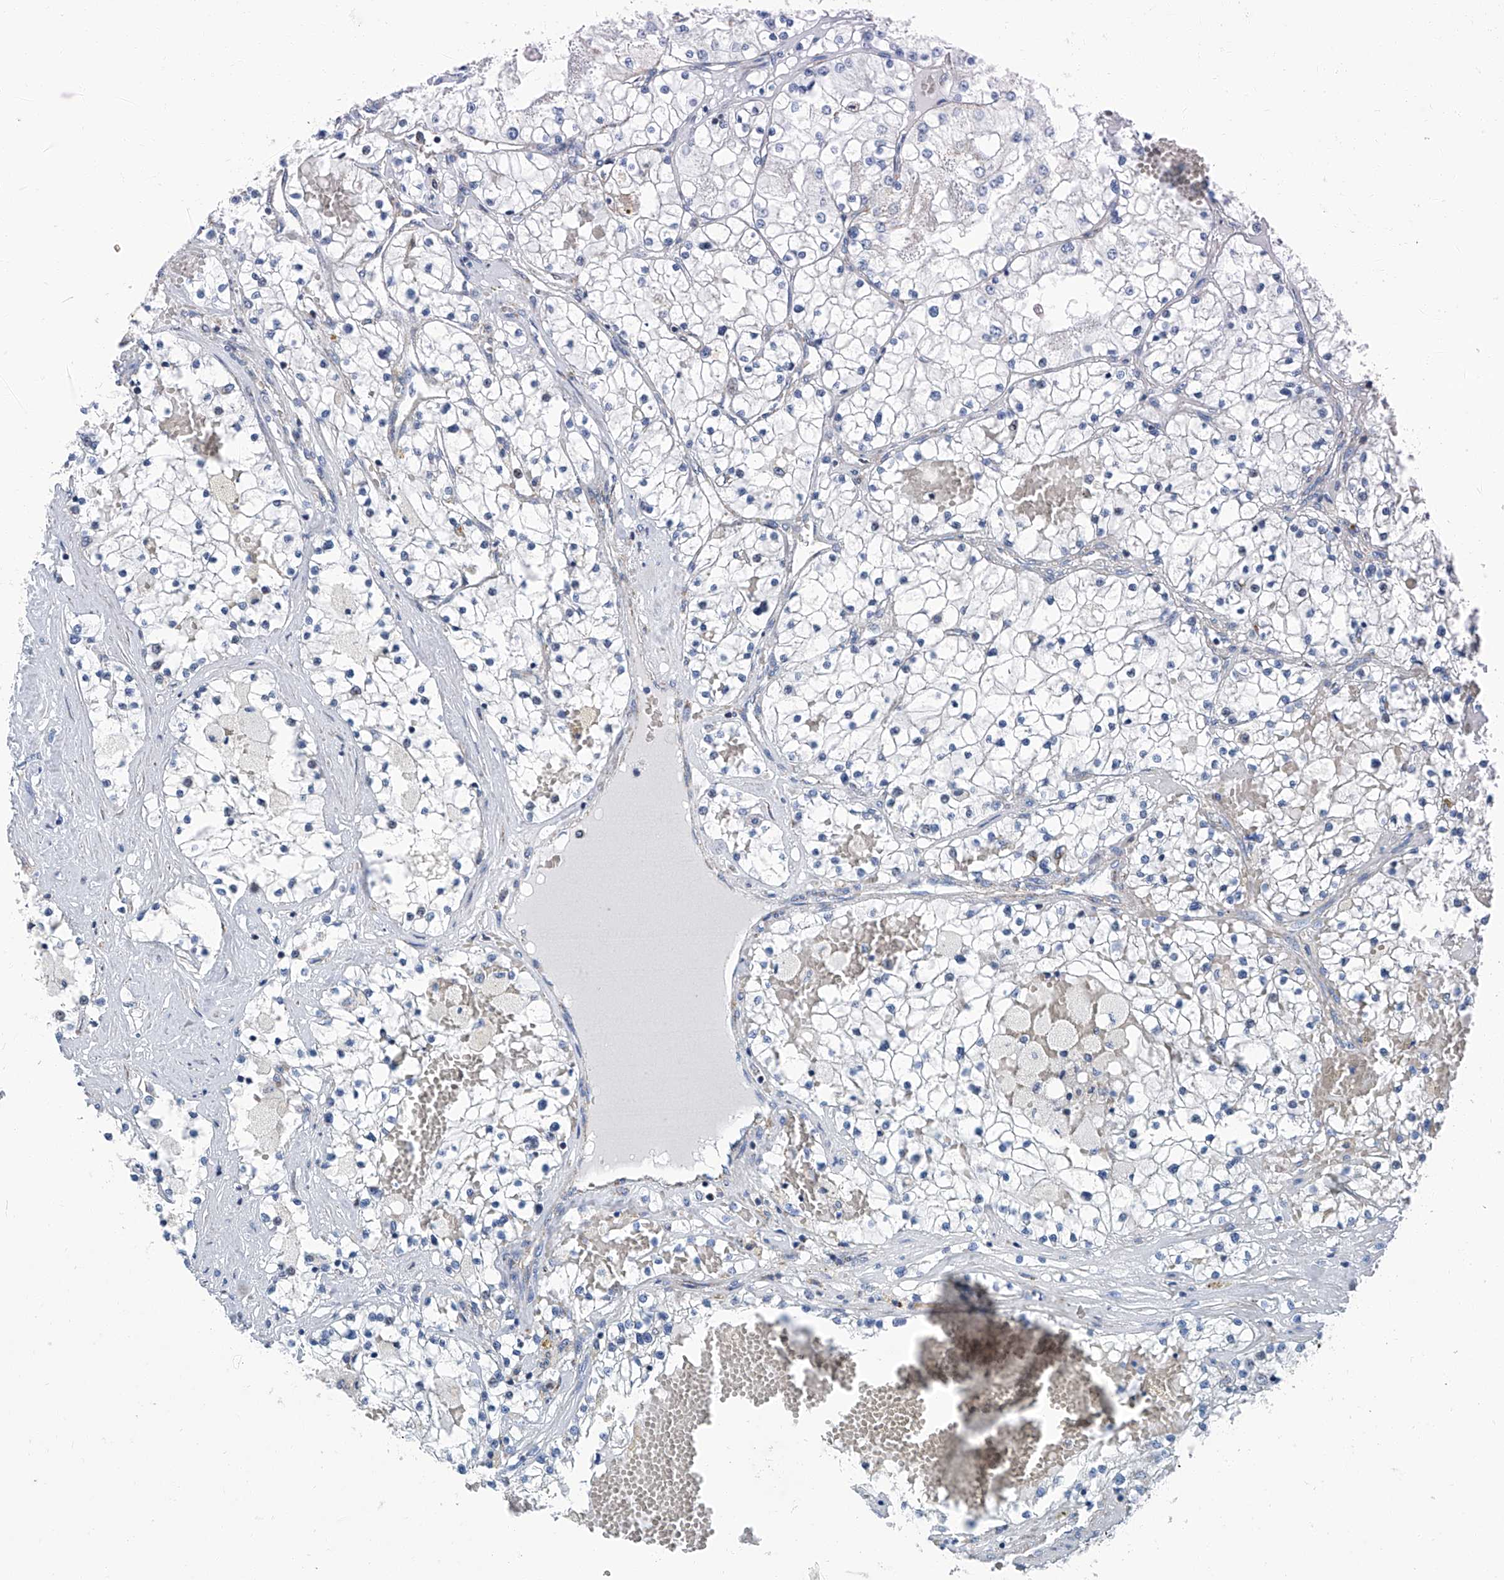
{"staining": {"intensity": "negative", "quantity": "none", "location": "none"}, "tissue": "renal cancer", "cell_type": "Tumor cells", "image_type": "cancer", "snomed": [{"axis": "morphology", "description": "Normal tissue, NOS"}, {"axis": "morphology", "description": "Adenocarcinoma, NOS"}, {"axis": "topography", "description": "Kidney"}], "caption": "Immunohistochemical staining of renal cancer (adenocarcinoma) demonstrates no significant staining in tumor cells. (Brightfield microscopy of DAB (3,3'-diaminobenzidine) immunohistochemistry (IHC) at high magnification).", "gene": "MT-ND1", "patient": {"sex": "male", "age": 68}}